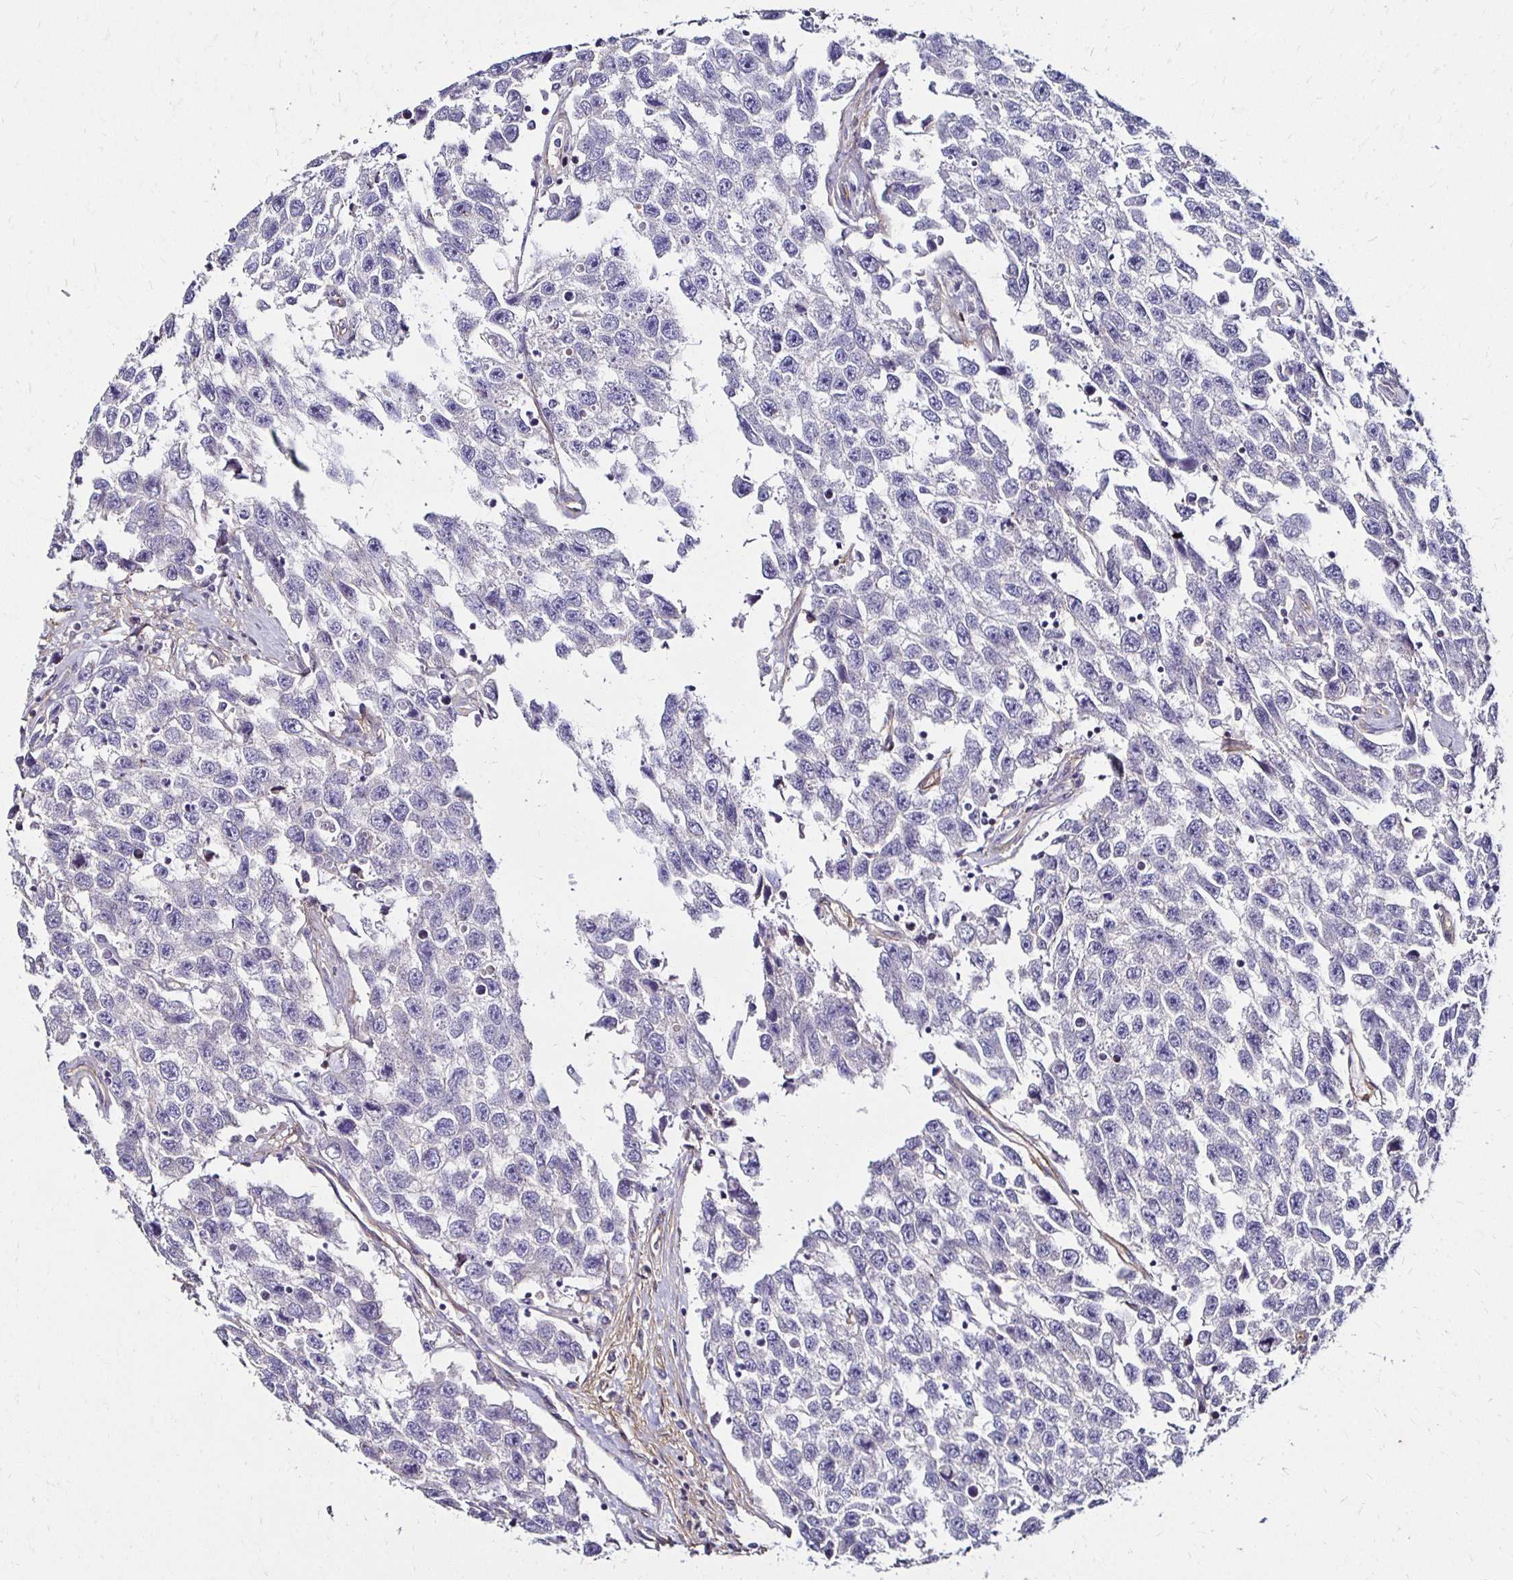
{"staining": {"intensity": "negative", "quantity": "none", "location": "none"}, "tissue": "testis cancer", "cell_type": "Tumor cells", "image_type": "cancer", "snomed": [{"axis": "morphology", "description": "Seminoma, NOS"}, {"axis": "topography", "description": "Testis"}], "caption": "Histopathology image shows no protein staining in tumor cells of testis cancer (seminoma) tissue. (Immunohistochemistry (ihc), brightfield microscopy, high magnification).", "gene": "ITGB1", "patient": {"sex": "male", "age": 33}}